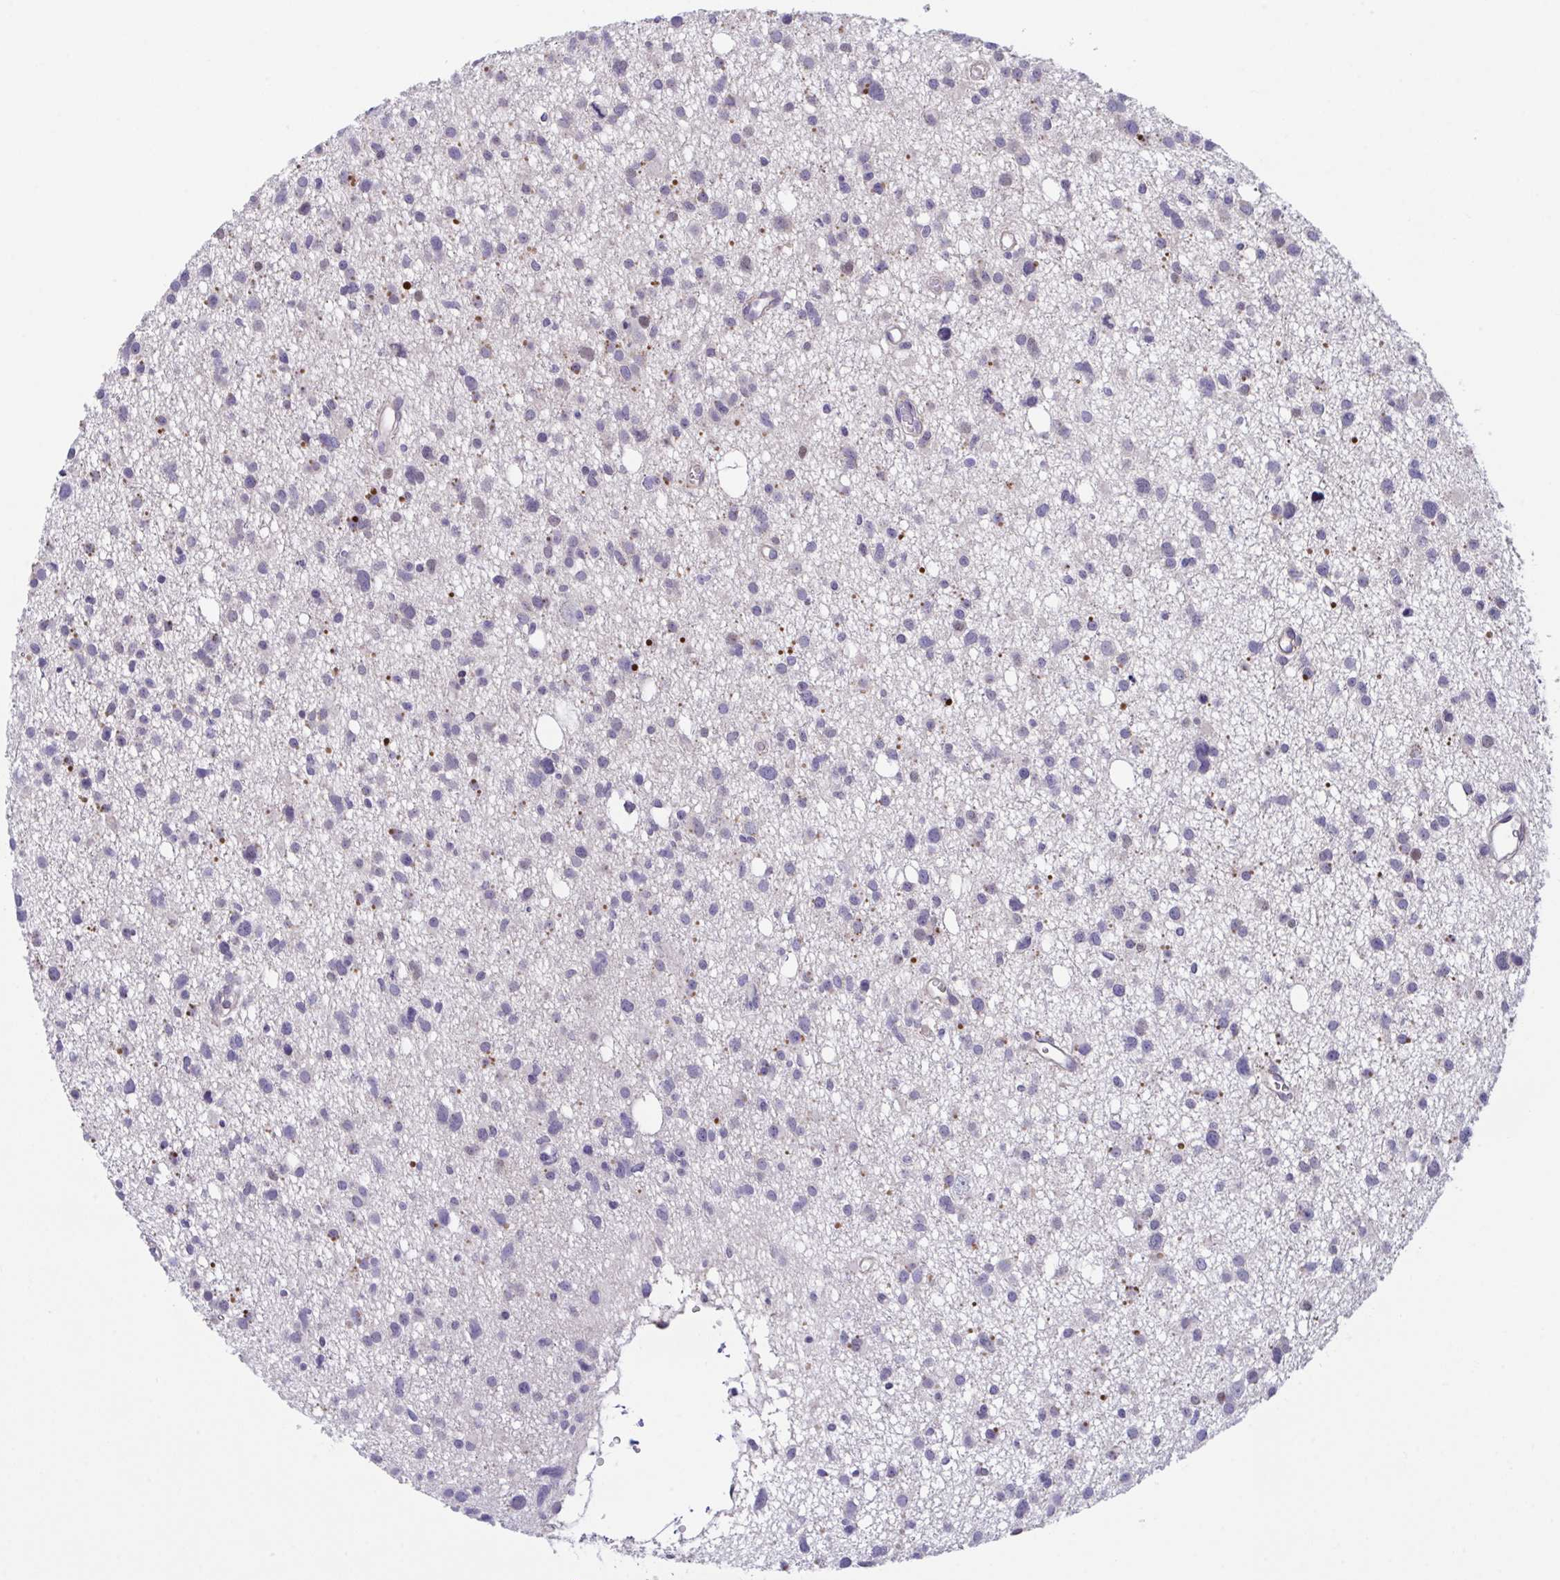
{"staining": {"intensity": "negative", "quantity": "none", "location": "none"}, "tissue": "glioma", "cell_type": "Tumor cells", "image_type": "cancer", "snomed": [{"axis": "morphology", "description": "Glioma, malignant, High grade"}, {"axis": "topography", "description": "Brain"}], "caption": "Immunohistochemistry (IHC) image of neoplastic tissue: human malignant high-grade glioma stained with DAB exhibits no significant protein expression in tumor cells. The staining is performed using DAB (3,3'-diaminobenzidine) brown chromogen with nuclei counter-stained in using hematoxylin.", "gene": "RHOXF1", "patient": {"sex": "male", "age": 23}}